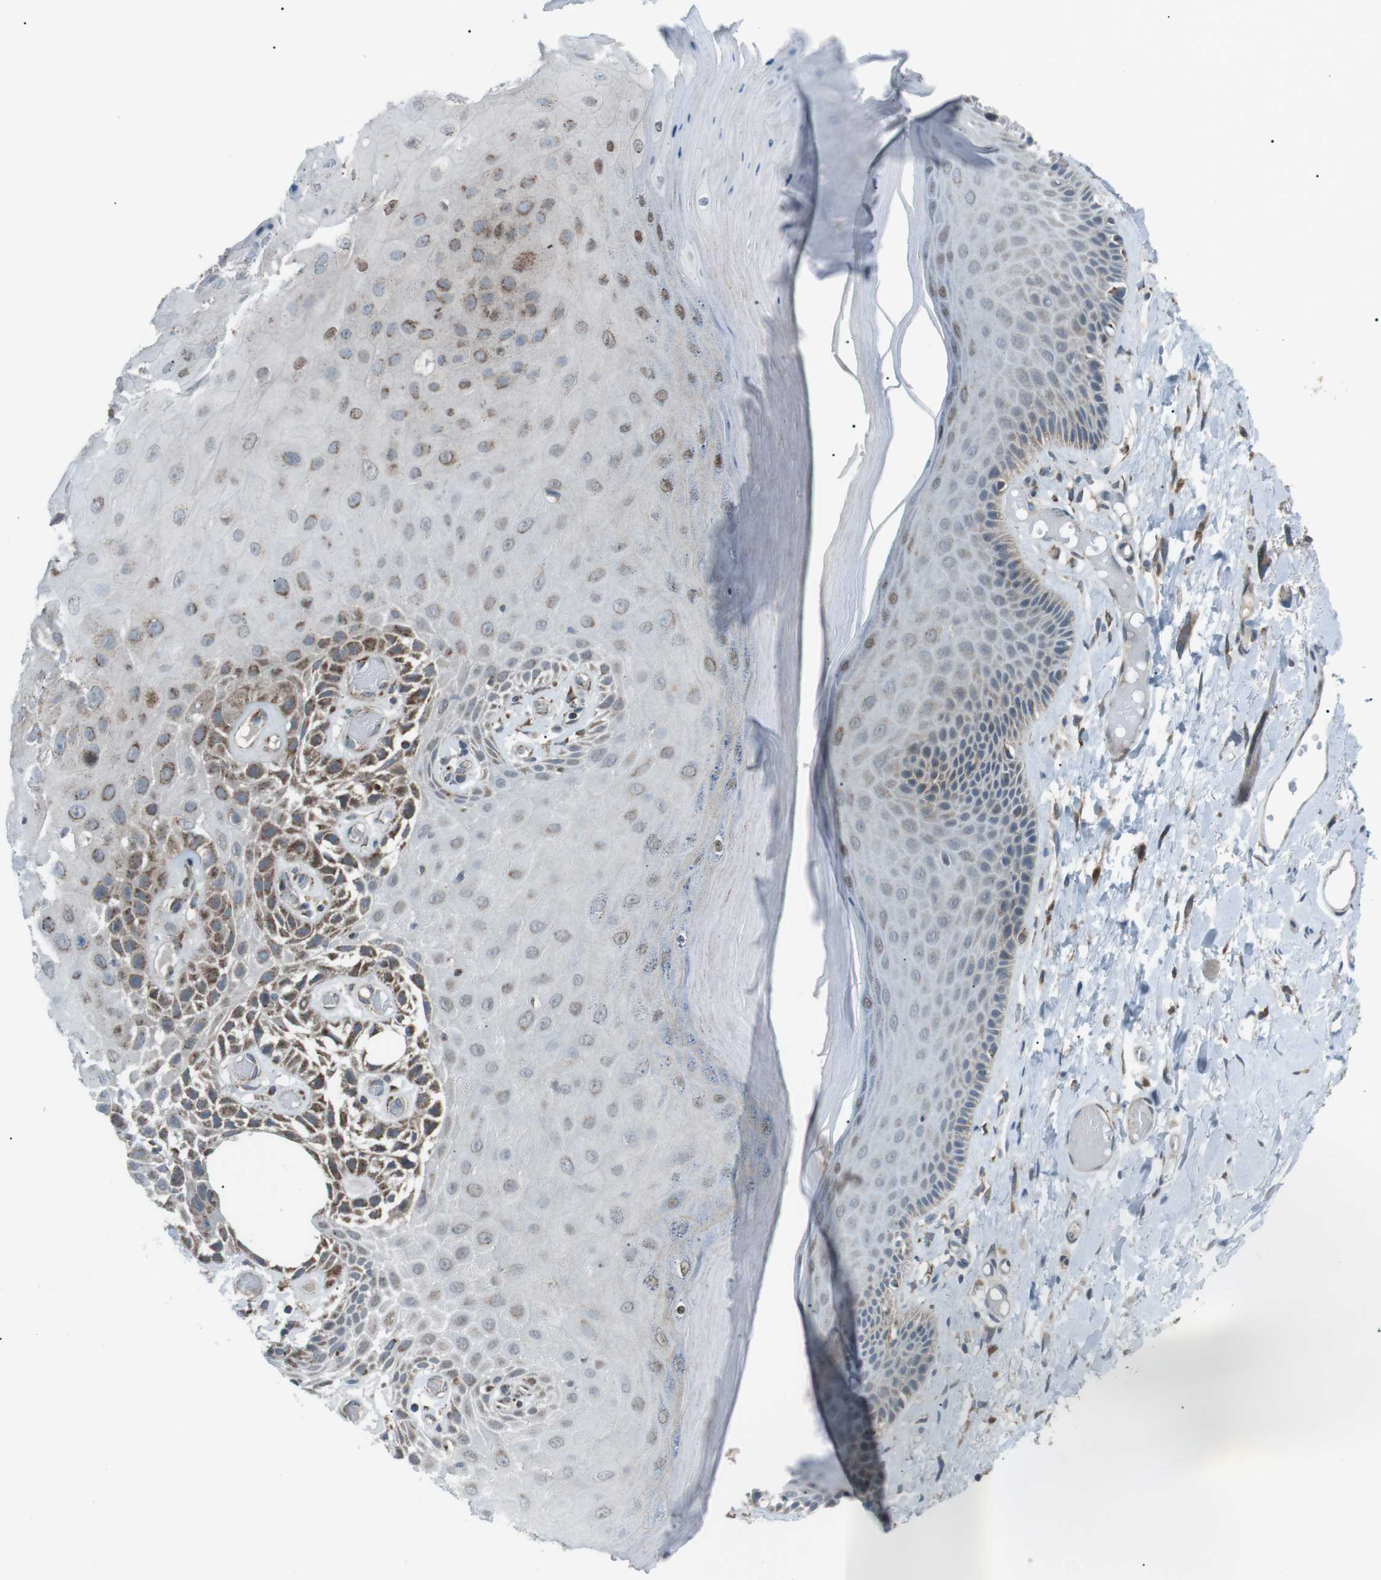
{"staining": {"intensity": "moderate", "quantity": "<25%", "location": "cytoplasmic/membranous"}, "tissue": "skin", "cell_type": "Epidermal cells", "image_type": "normal", "snomed": [{"axis": "morphology", "description": "Normal tissue, NOS"}, {"axis": "topography", "description": "Vulva"}], "caption": "Immunohistochemical staining of benign skin demonstrates <25% levels of moderate cytoplasmic/membranous protein staining in approximately <25% of epidermal cells.", "gene": "ARID5B", "patient": {"sex": "female", "age": 73}}